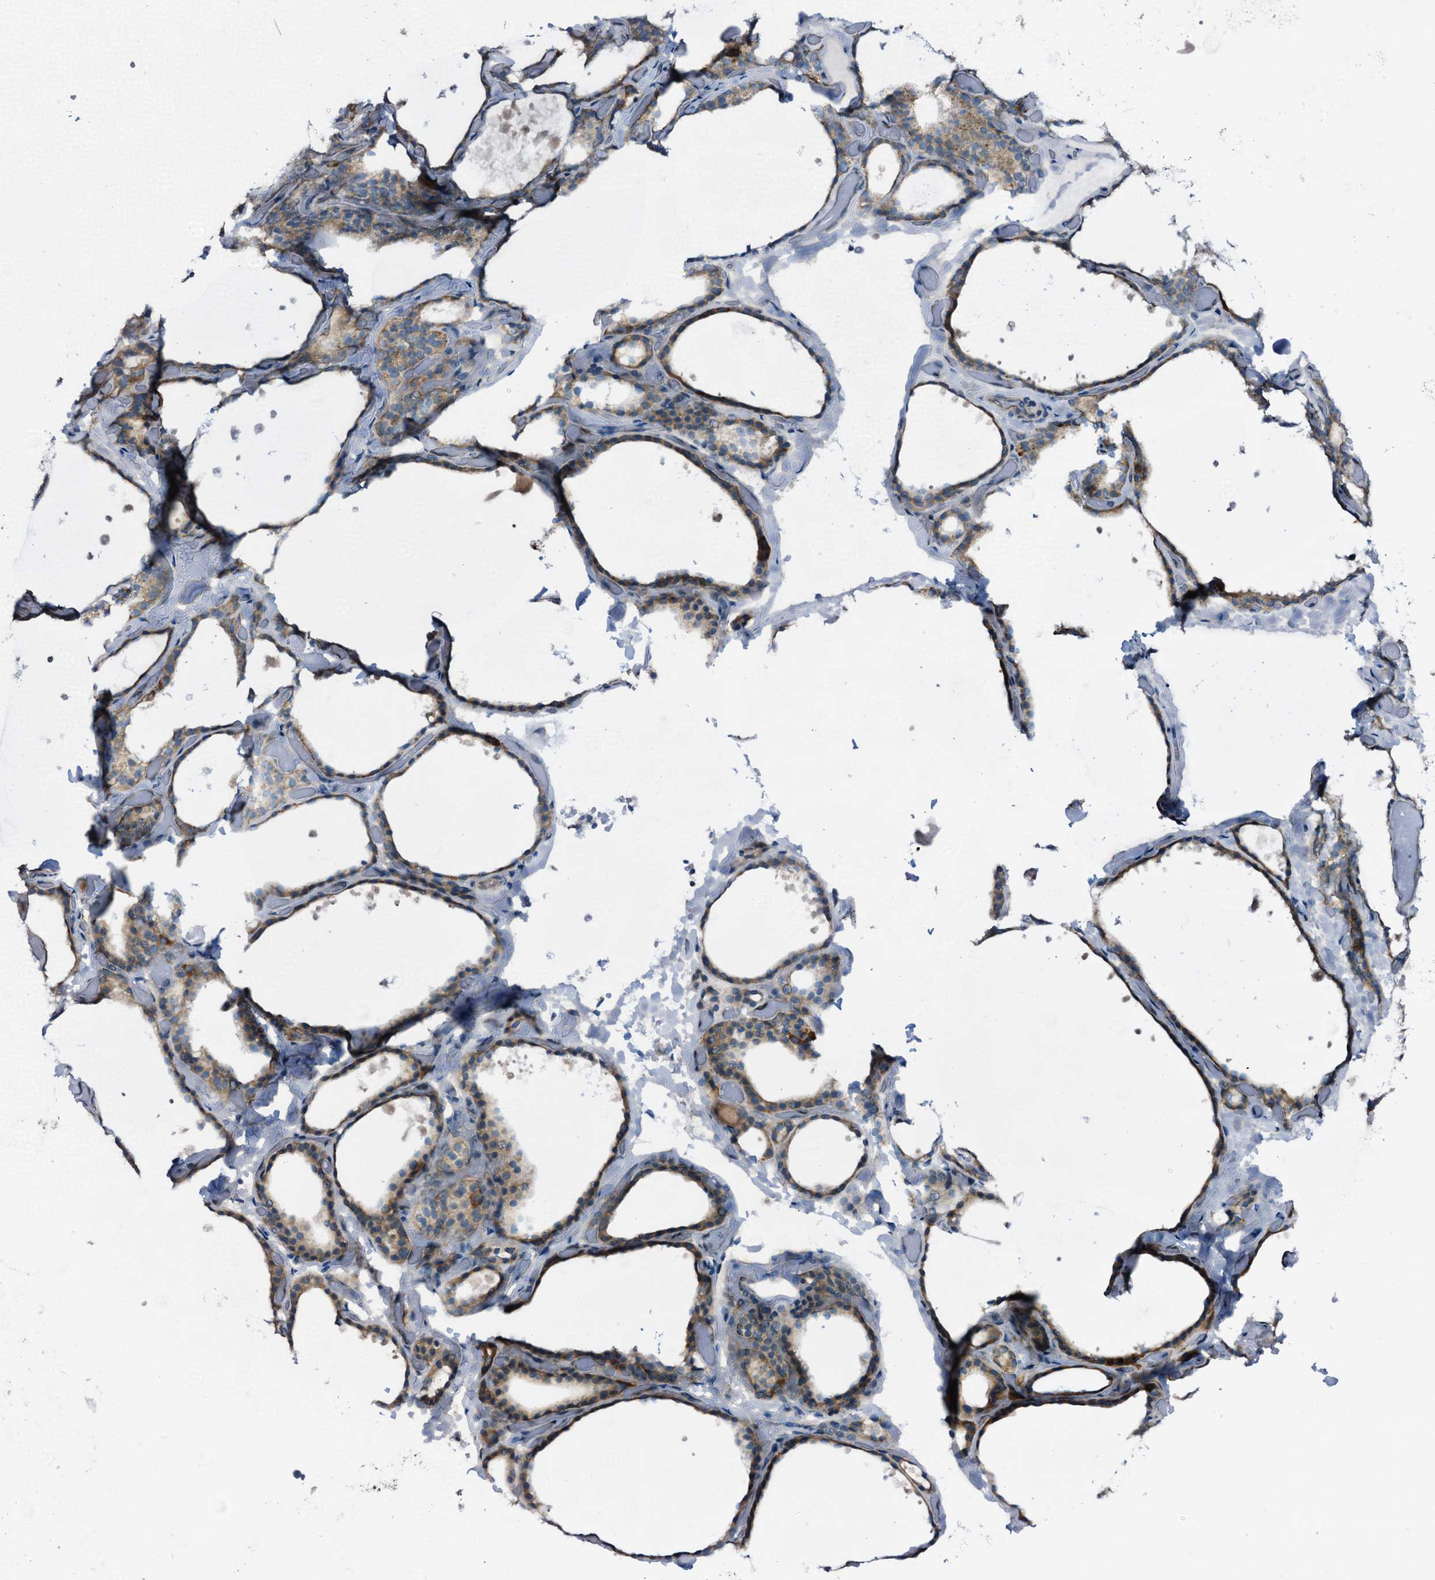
{"staining": {"intensity": "moderate", "quantity": "25%-75%", "location": "cytoplasmic/membranous"}, "tissue": "thyroid gland", "cell_type": "Glandular cells", "image_type": "normal", "snomed": [{"axis": "morphology", "description": "Normal tissue, NOS"}, {"axis": "topography", "description": "Thyroid gland"}], "caption": "A histopathology image of thyroid gland stained for a protein shows moderate cytoplasmic/membranous brown staining in glandular cells. (DAB = brown stain, brightfield microscopy at high magnification).", "gene": "STARD13", "patient": {"sex": "female", "age": 44}}